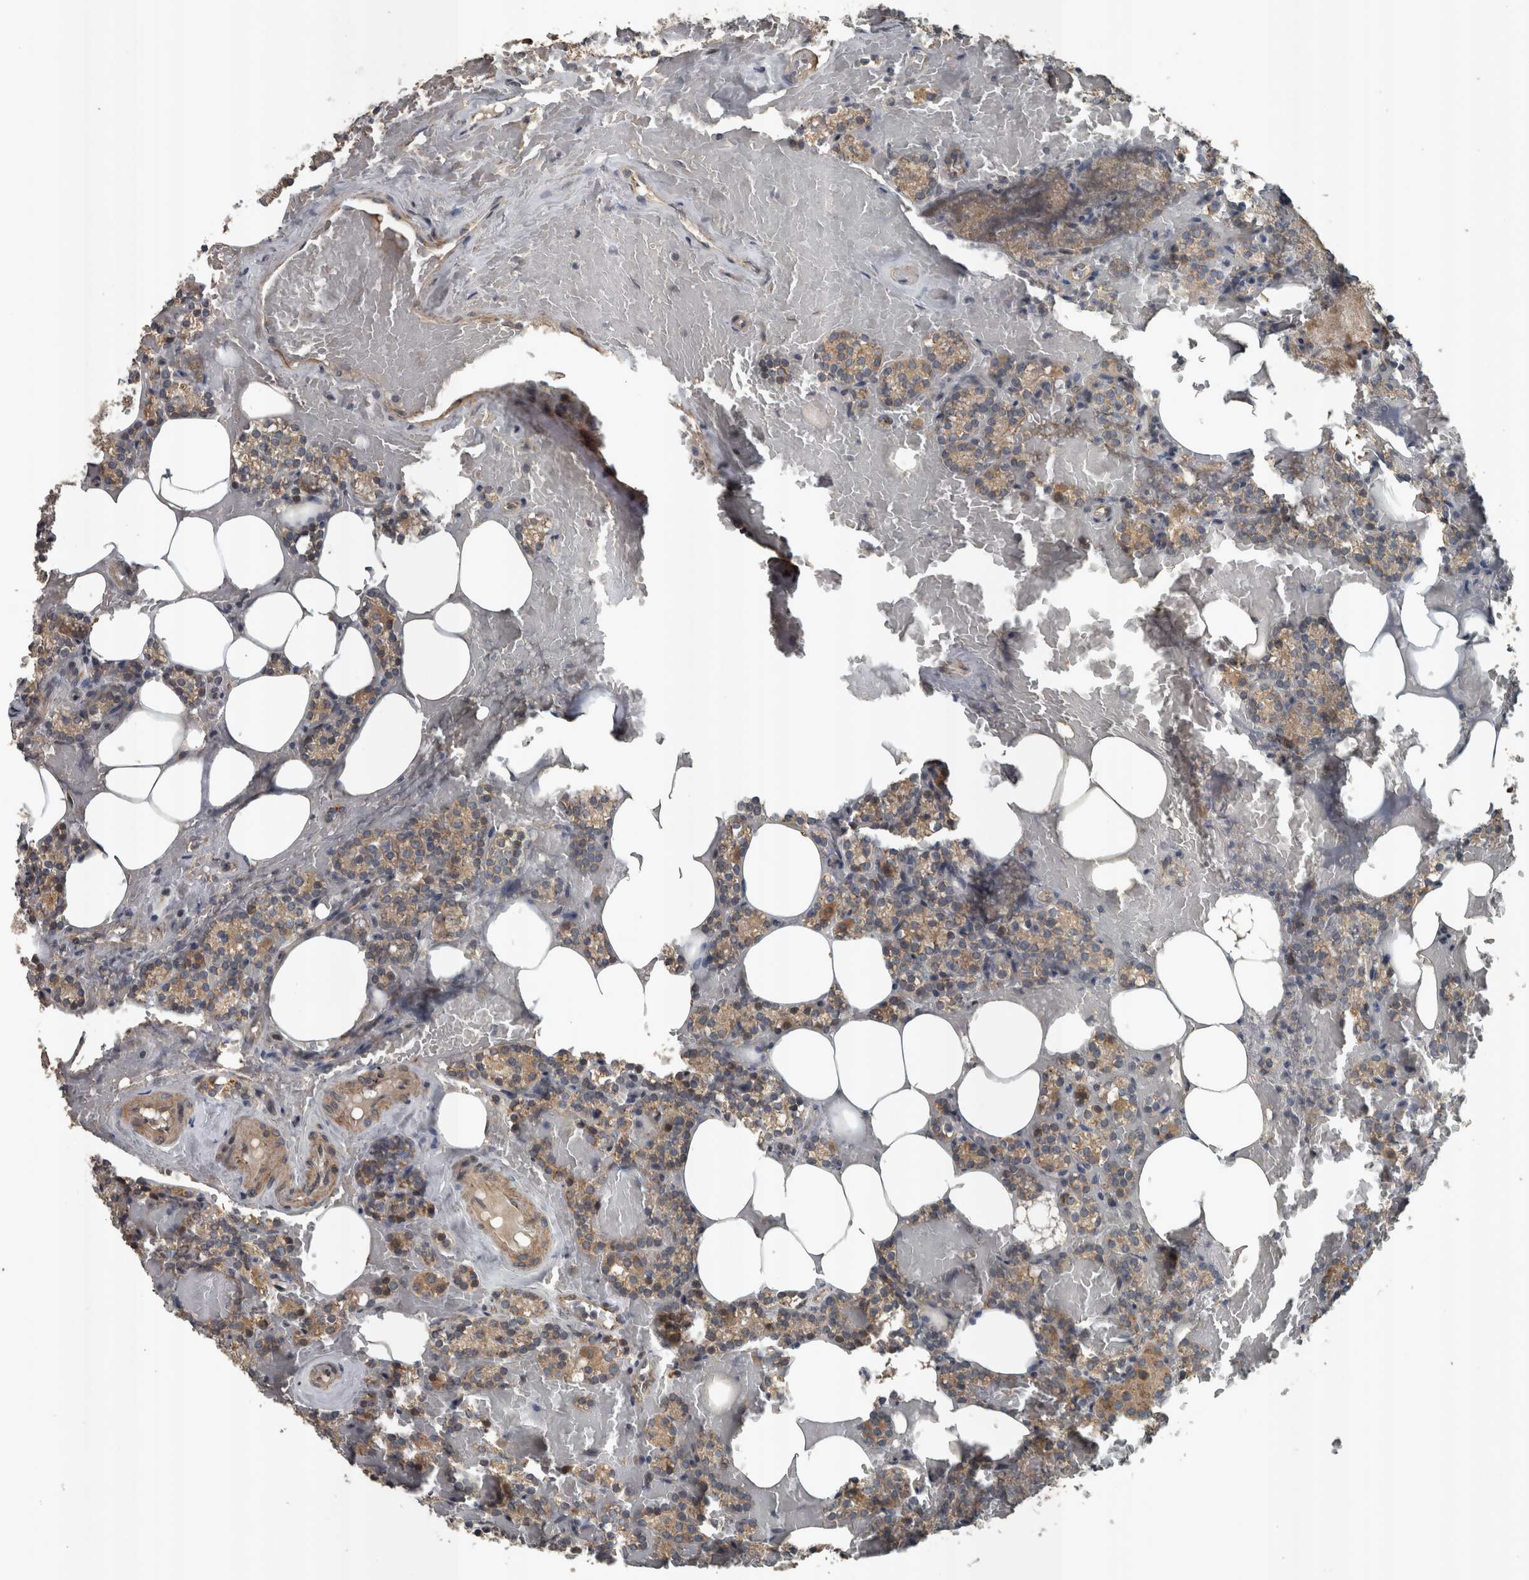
{"staining": {"intensity": "moderate", "quantity": ">75%", "location": "cytoplasmic/membranous"}, "tissue": "parathyroid gland", "cell_type": "Glandular cells", "image_type": "normal", "snomed": [{"axis": "morphology", "description": "Normal tissue, NOS"}, {"axis": "topography", "description": "Parathyroid gland"}], "caption": "Immunohistochemistry photomicrograph of benign parathyroid gland: human parathyroid gland stained using immunohistochemistry shows medium levels of moderate protein expression localized specifically in the cytoplasmic/membranous of glandular cells, appearing as a cytoplasmic/membranous brown color.", "gene": "ZNF345", "patient": {"sex": "female", "age": 78}}